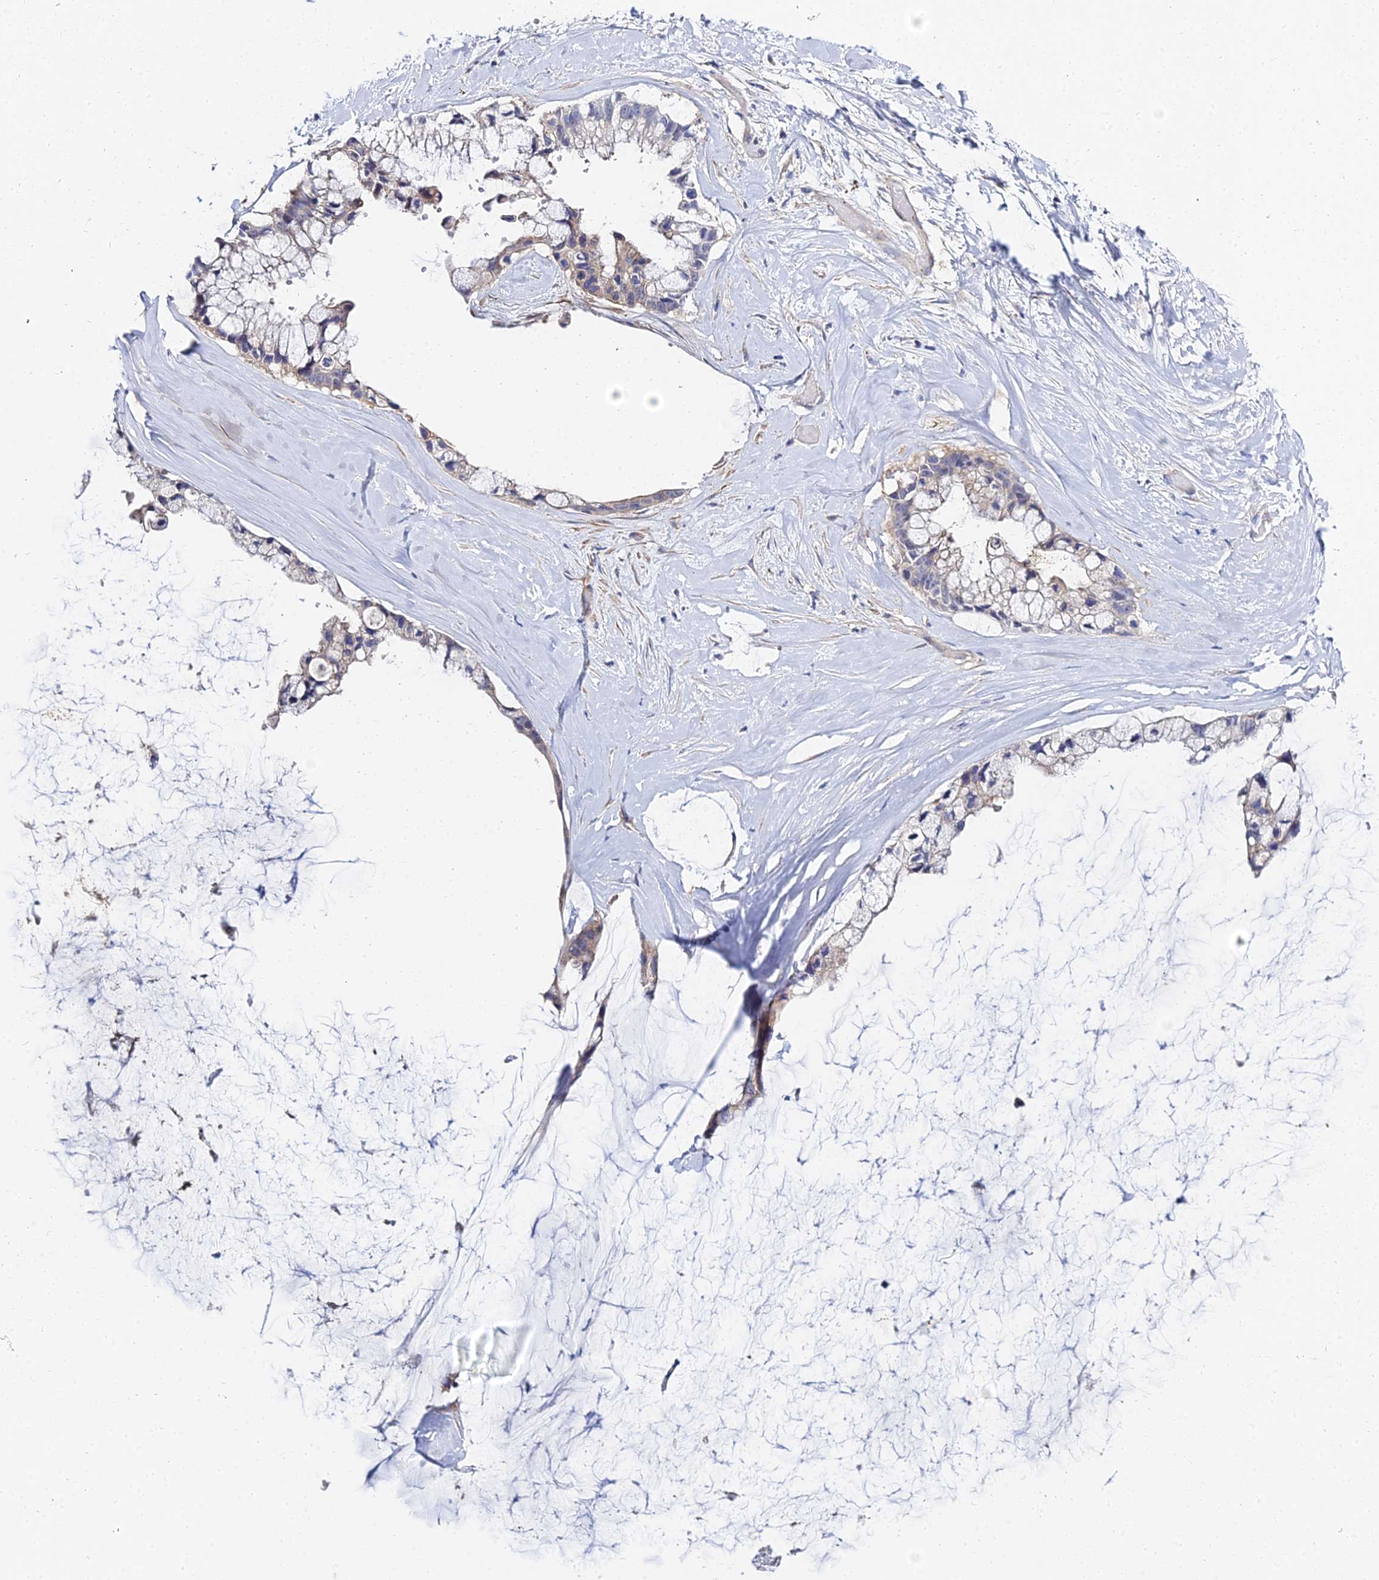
{"staining": {"intensity": "weak", "quantity": "<25%", "location": "cytoplasmic/membranous"}, "tissue": "ovarian cancer", "cell_type": "Tumor cells", "image_type": "cancer", "snomed": [{"axis": "morphology", "description": "Cystadenocarcinoma, mucinous, NOS"}, {"axis": "topography", "description": "Ovary"}], "caption": "Ovarian cancer was stained to show a protein in brown. There is no significant expression in tumor cells.", "gene": "APOBEC3H", "patient": {"sex": "female", "age": 39}}